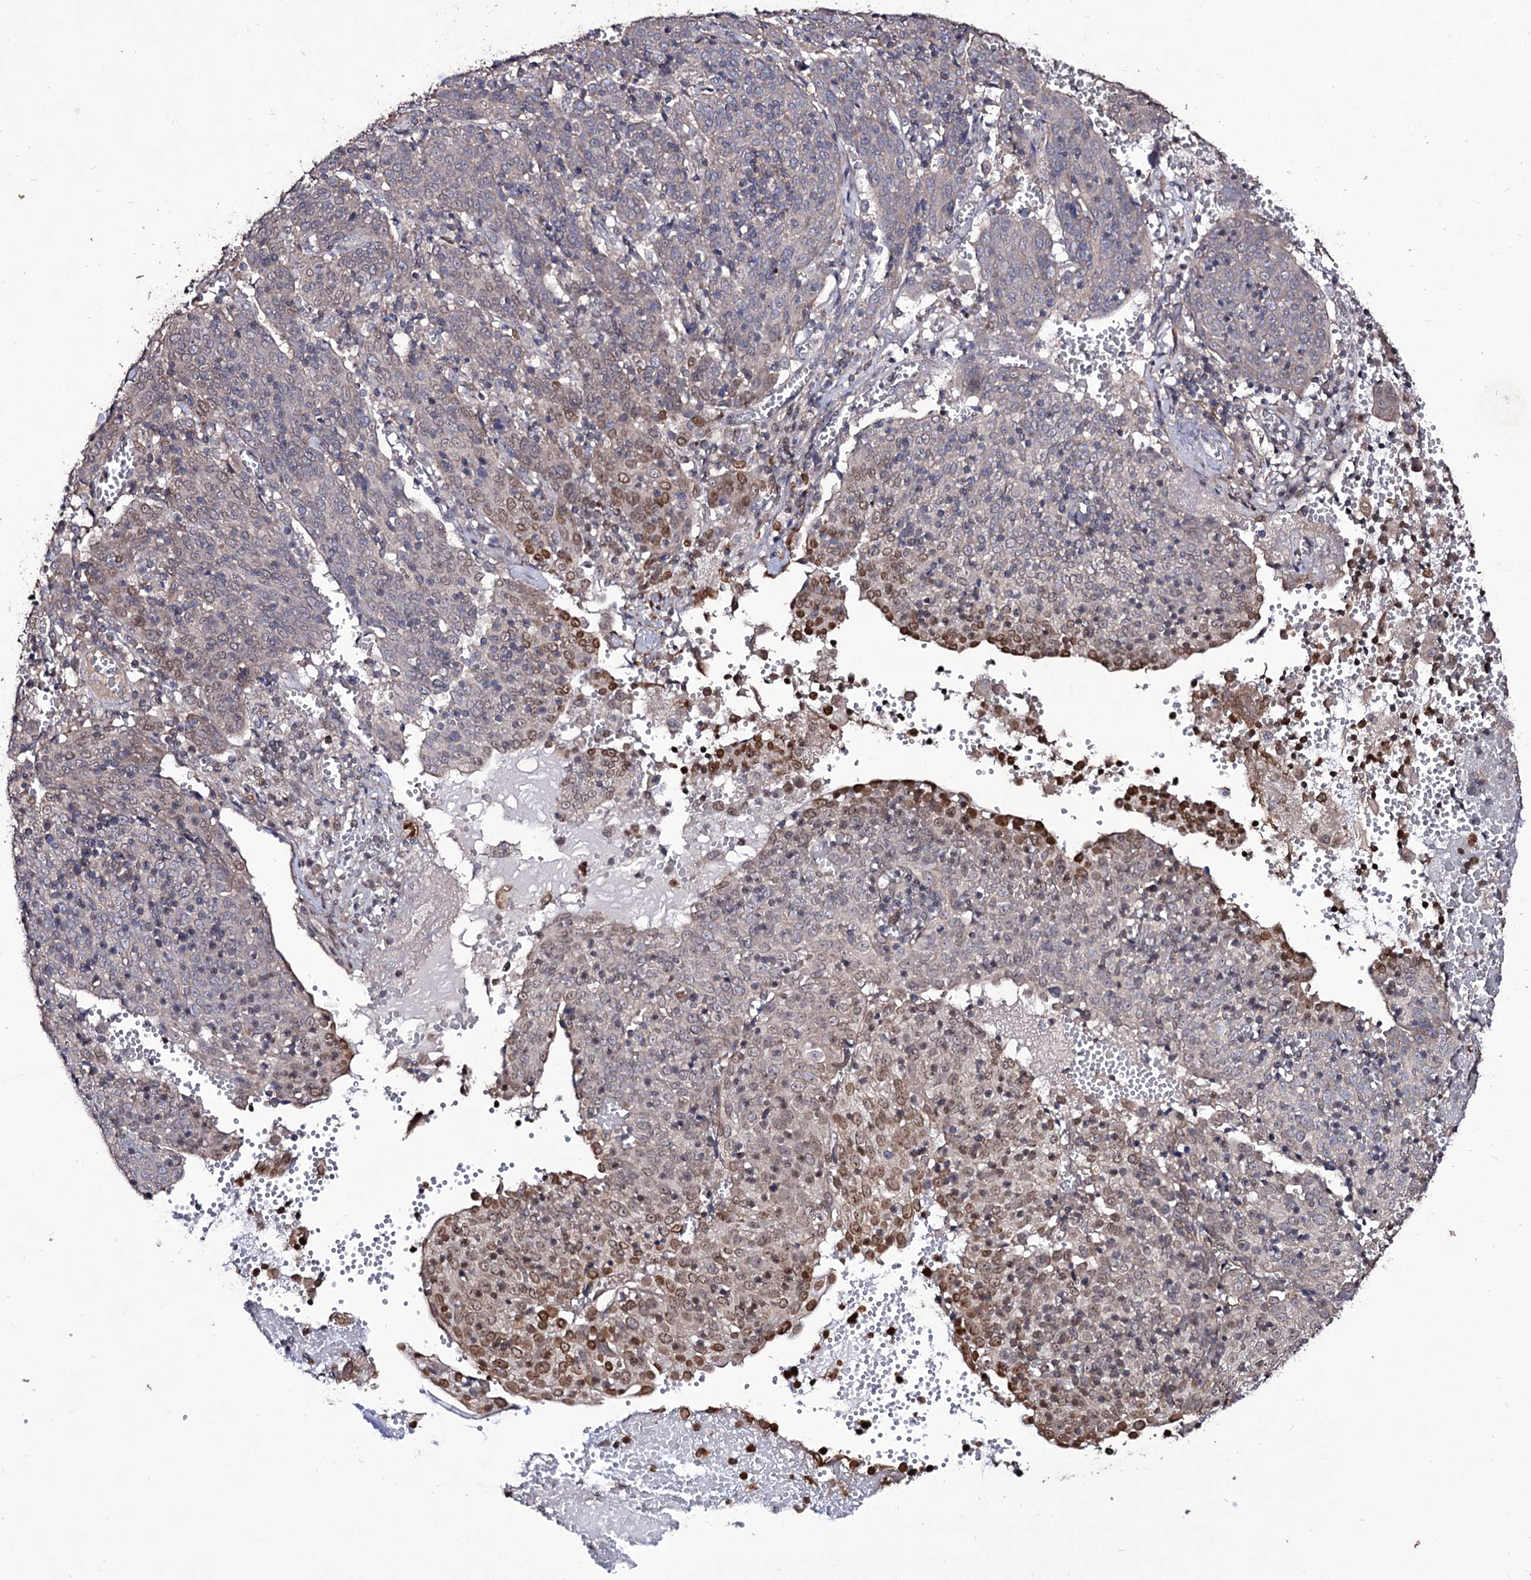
{"staining": {"intensity": "moderate", "quantity": "25%-75%", "location": "nuclear"}, "tissue": "cervical cancer", "cell_type": "Tumor cells", "image_type": "cancer", "snomed": [{"axis": "morphology", "description": "Squamous cell carcinoma, NOS"}, {"axis": "topography", "description": "Cervix"}], "caption": "Immunohistochemistry image of cervical cancer stained for a protein (brown), which displays medium levels of moderate nuclear positivity in approximately 25%-75% of tumor cells.", "gene": "MYO1H", "patient": {"sex": "female", "age": 67}}